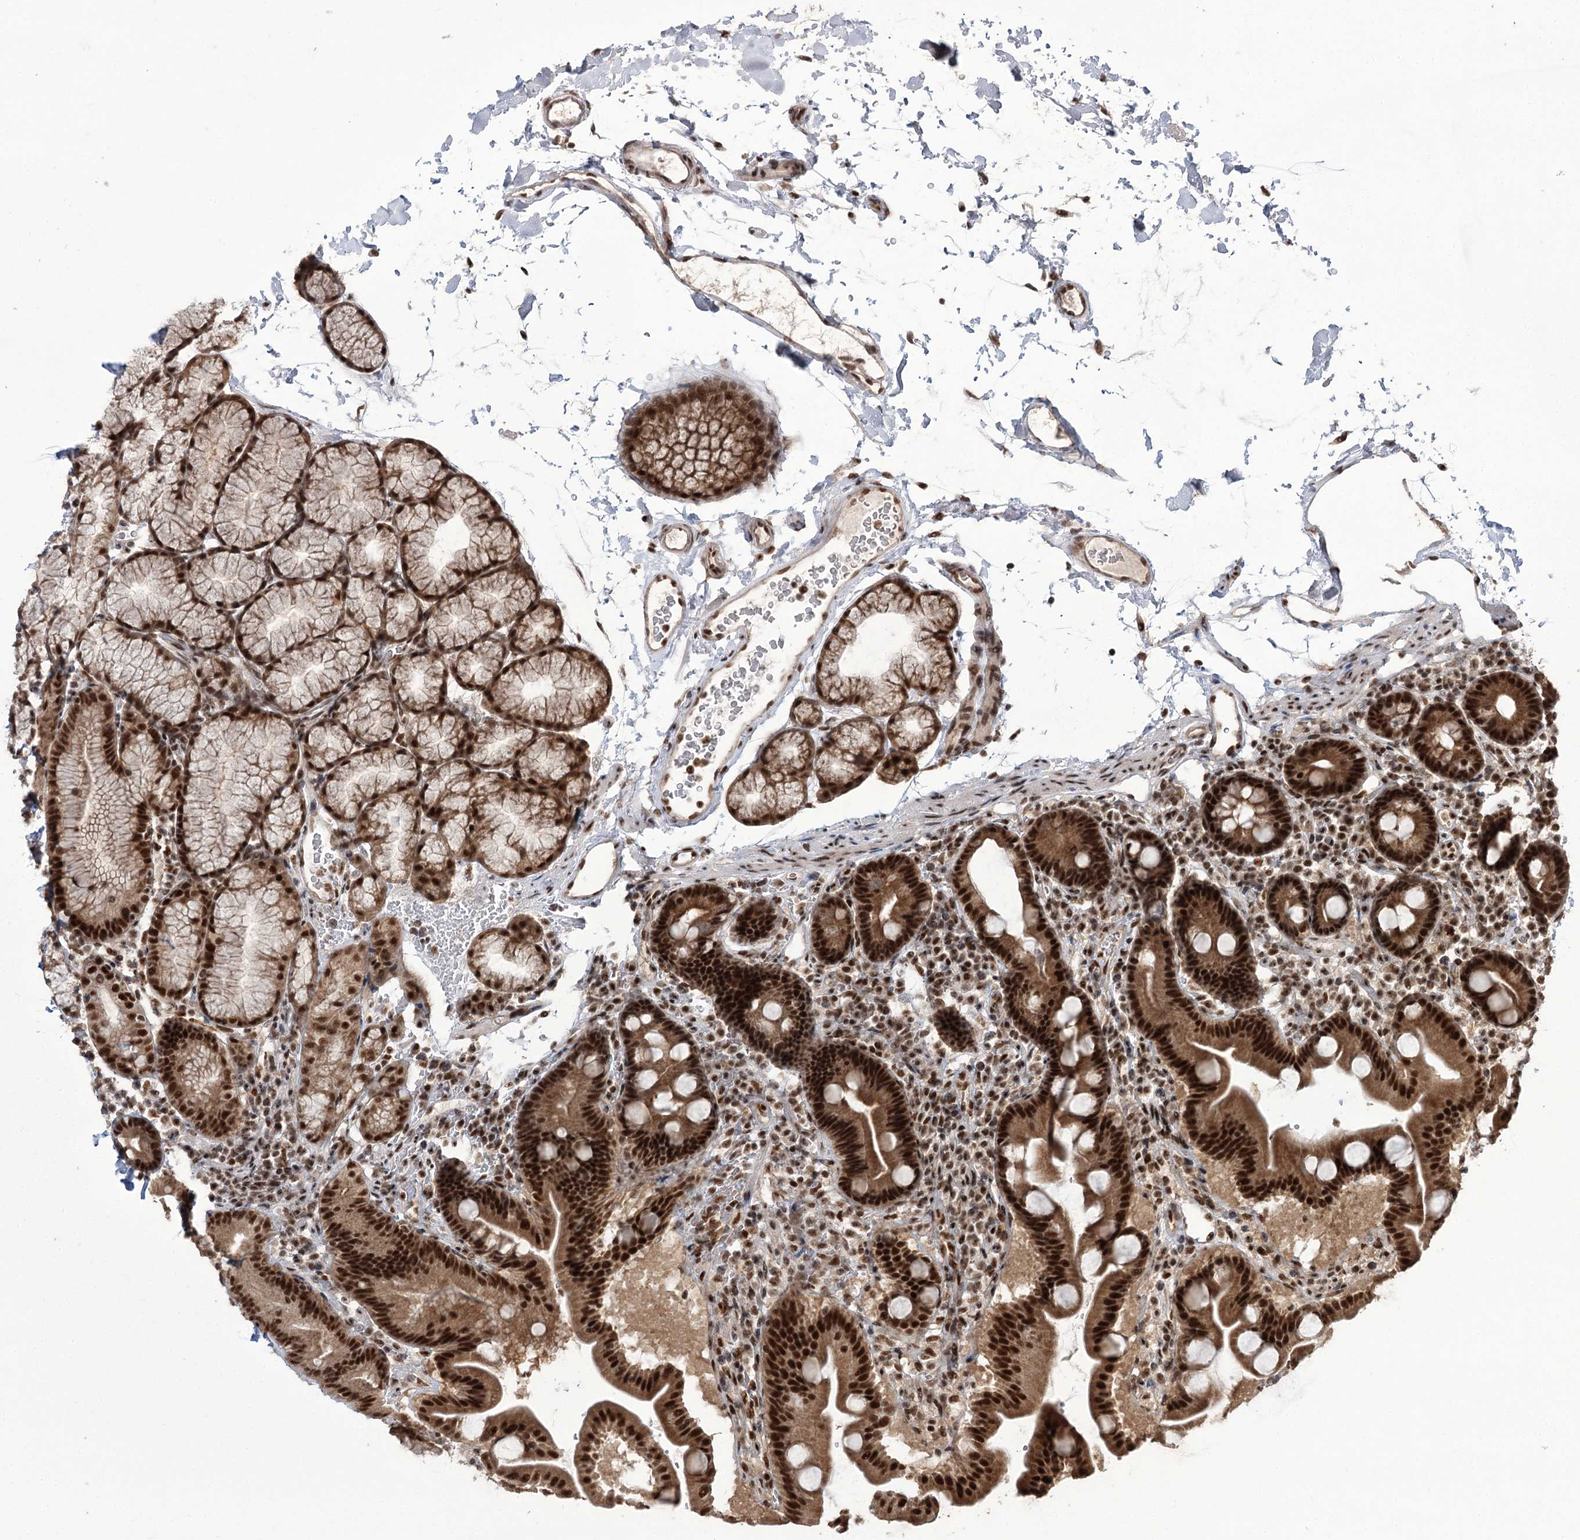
{"staining": {"intensity": "strong", "quantity": ">75%", "location": "cytoplasmic/membranous,nuclear"}, "tissue": "duodenum", "cell_type": "Glandular cells", "image_type": "normal", "snomed": [{"axis": "morphology", "description": "Normal tissue, NOS"}, {"axis": "topography", "description": "Duodenum"}], "caption": "IHC (DAB (3,3'-diaminobenzidine)) staining of normal duodenum demonstrates strong cytoplasmic/membranous,nuclear protein expression in about >75% of glandular cells.", "gene": "ERCC3", "patient": {"sex": "male", "age": 54}}